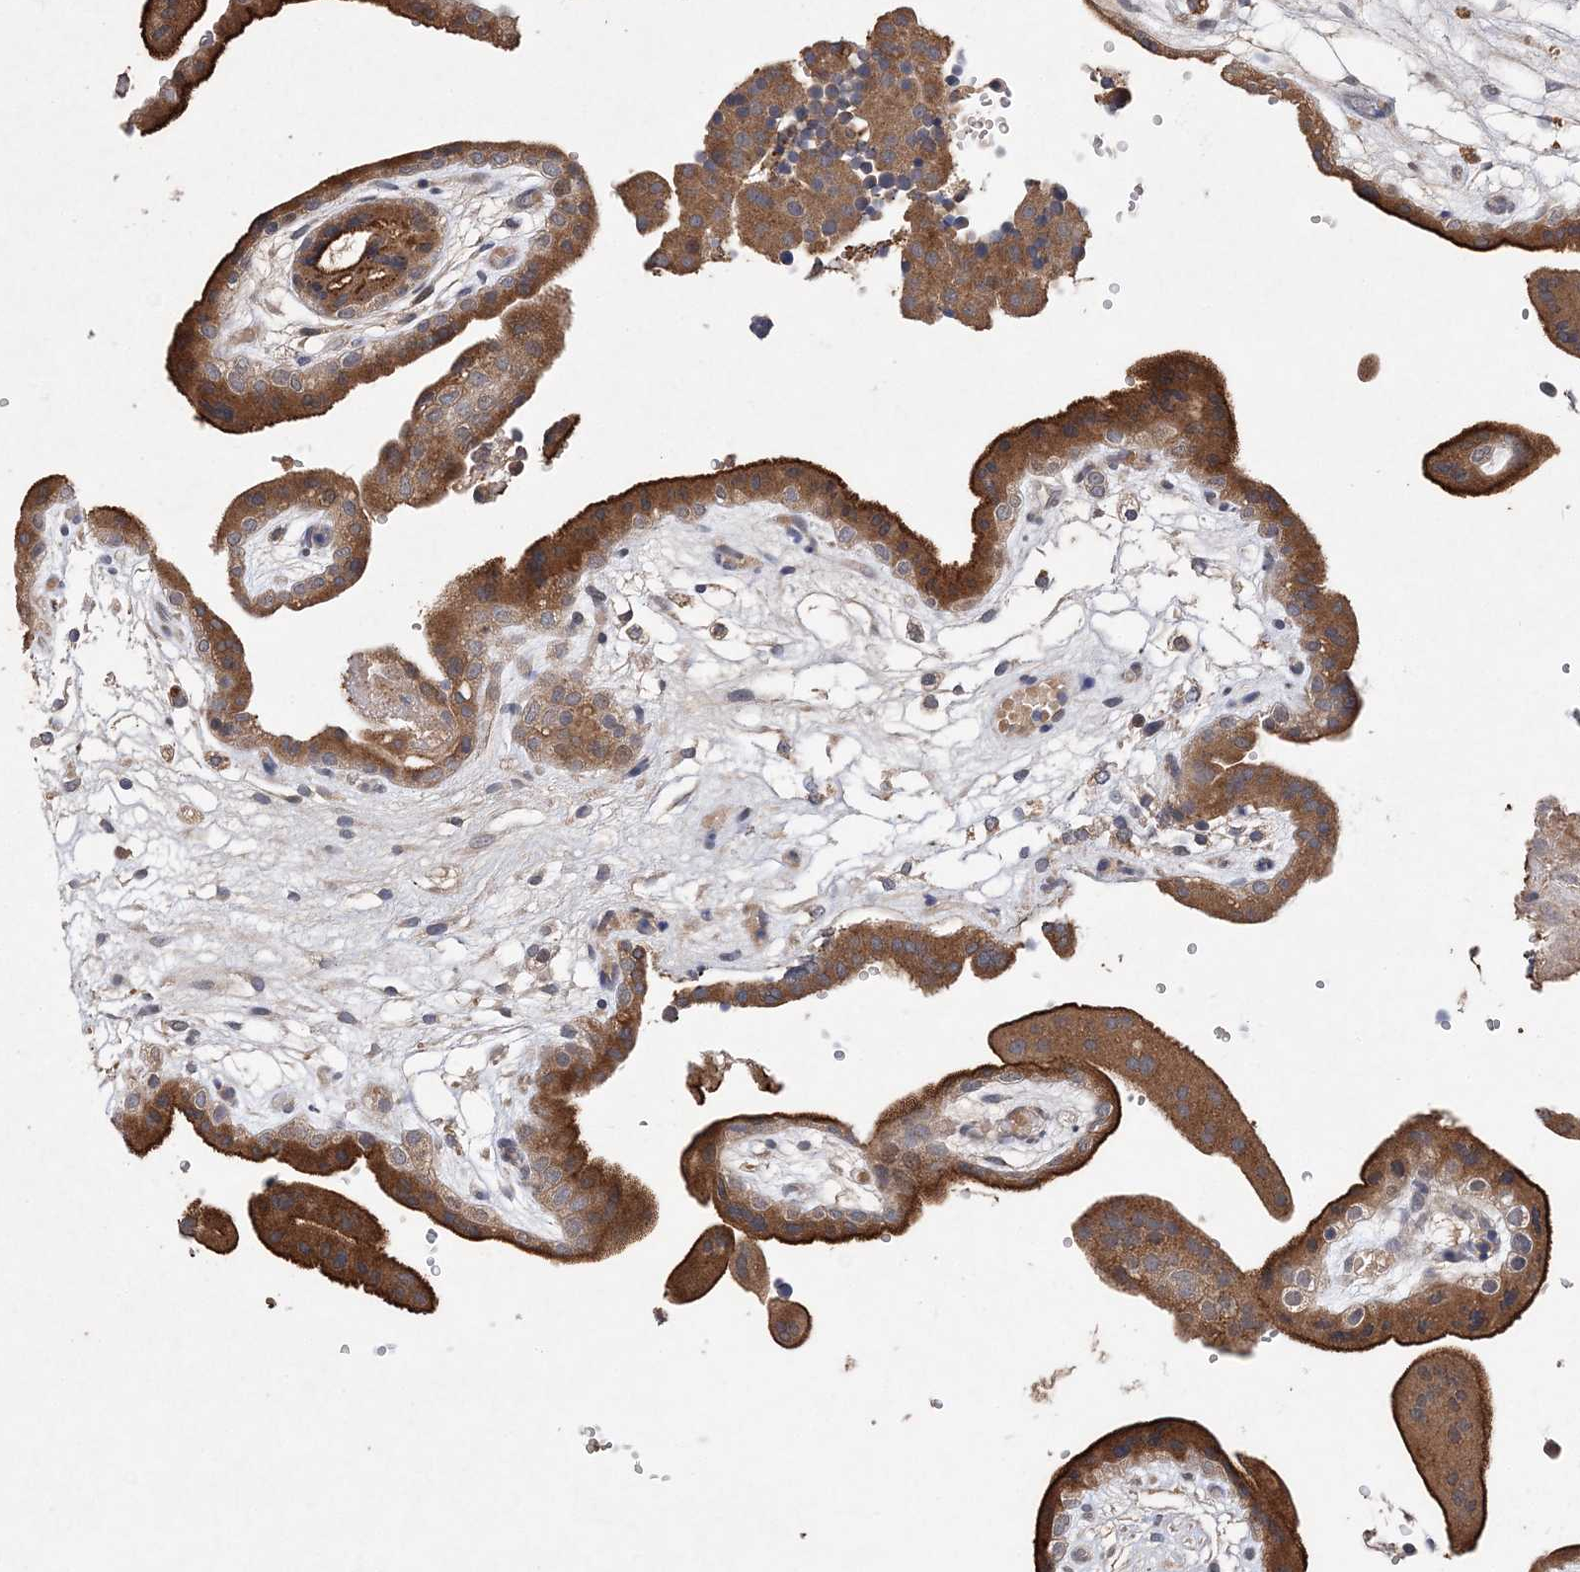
{"staining": {"intensity": "moderate", "quantity": ">75%", "location": "cytoplasmic/membranous"}, "tissue": "placenta", "cell_type": "Decidual cells", "image_type": "normal", "snomed": [{"axis": "morphology", "description": "Normal tissue, NOS"}, {"axis": "topography", "description": "Placenta"}], "caption": "Brown immunohistochemical staining in unremarkable human placenta exhibits moderate cytoplasmic/membranous positivity in about >75% of decidual cells.", "gene": "PROSER1", "patient": {"sex": "female", "age": 18}}